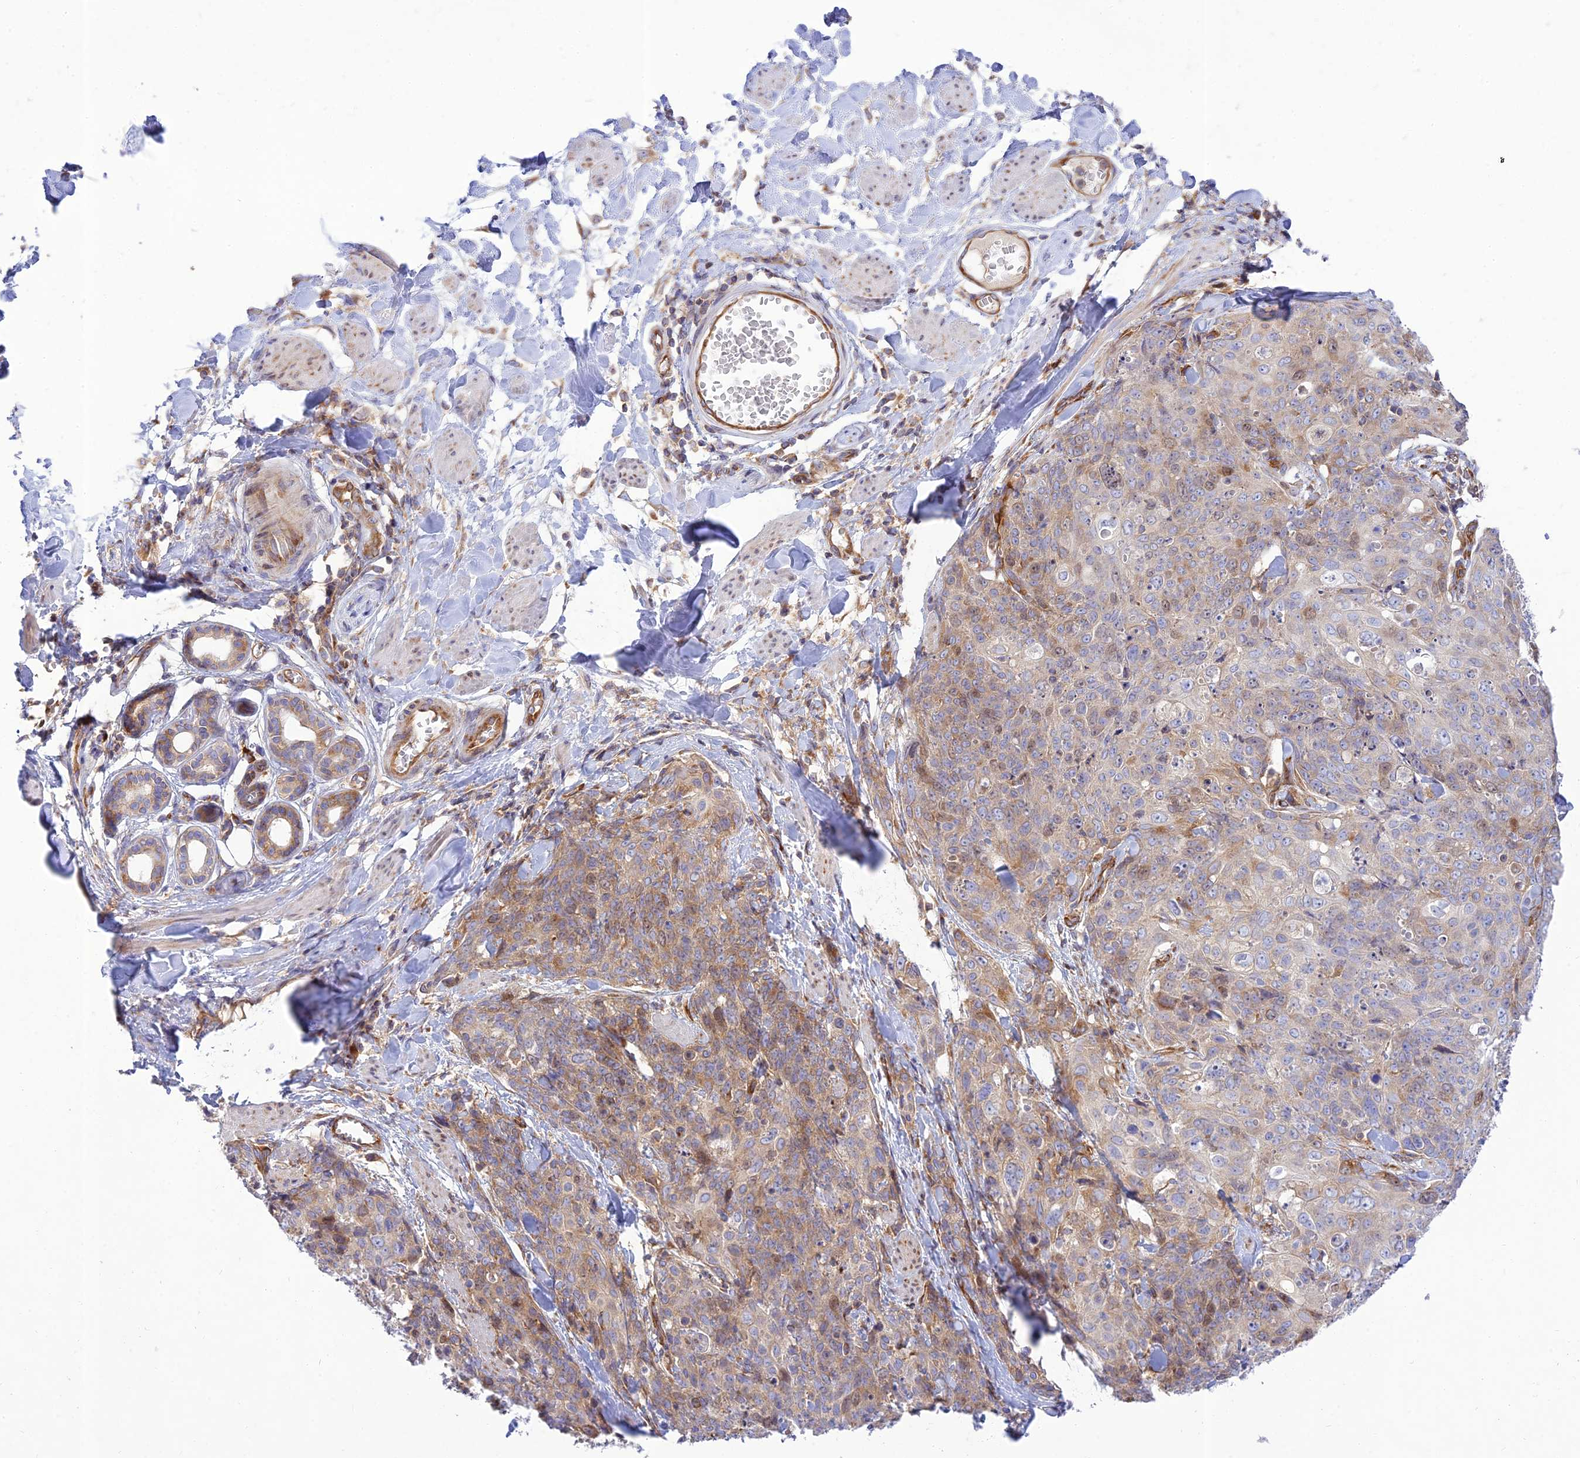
{"staining": {"intensity": "moderate", "quantity": "<25%", "location": "cytoplasmic/membranous,nuclear"}, "tissue": "skin cancer", "cell_type": "Tumor cells", "image_type": "cancer", "snomed": [{"axis": "morphology", "description": "Squamous cell carcinoma, NOS"}, {"axis": "topography", "description": "Skin"}, {"axis": "topography", "description": "Vulva"}], "caption": "Protein expression analysis of human squamous cell carcinoma (skin) reveals moderate cytoplasmic/membranous and nuclear expression in approximately <25% of tumor cells.", "gene": "PIMREG", "patient": {"sex": "female", "age": 85}}